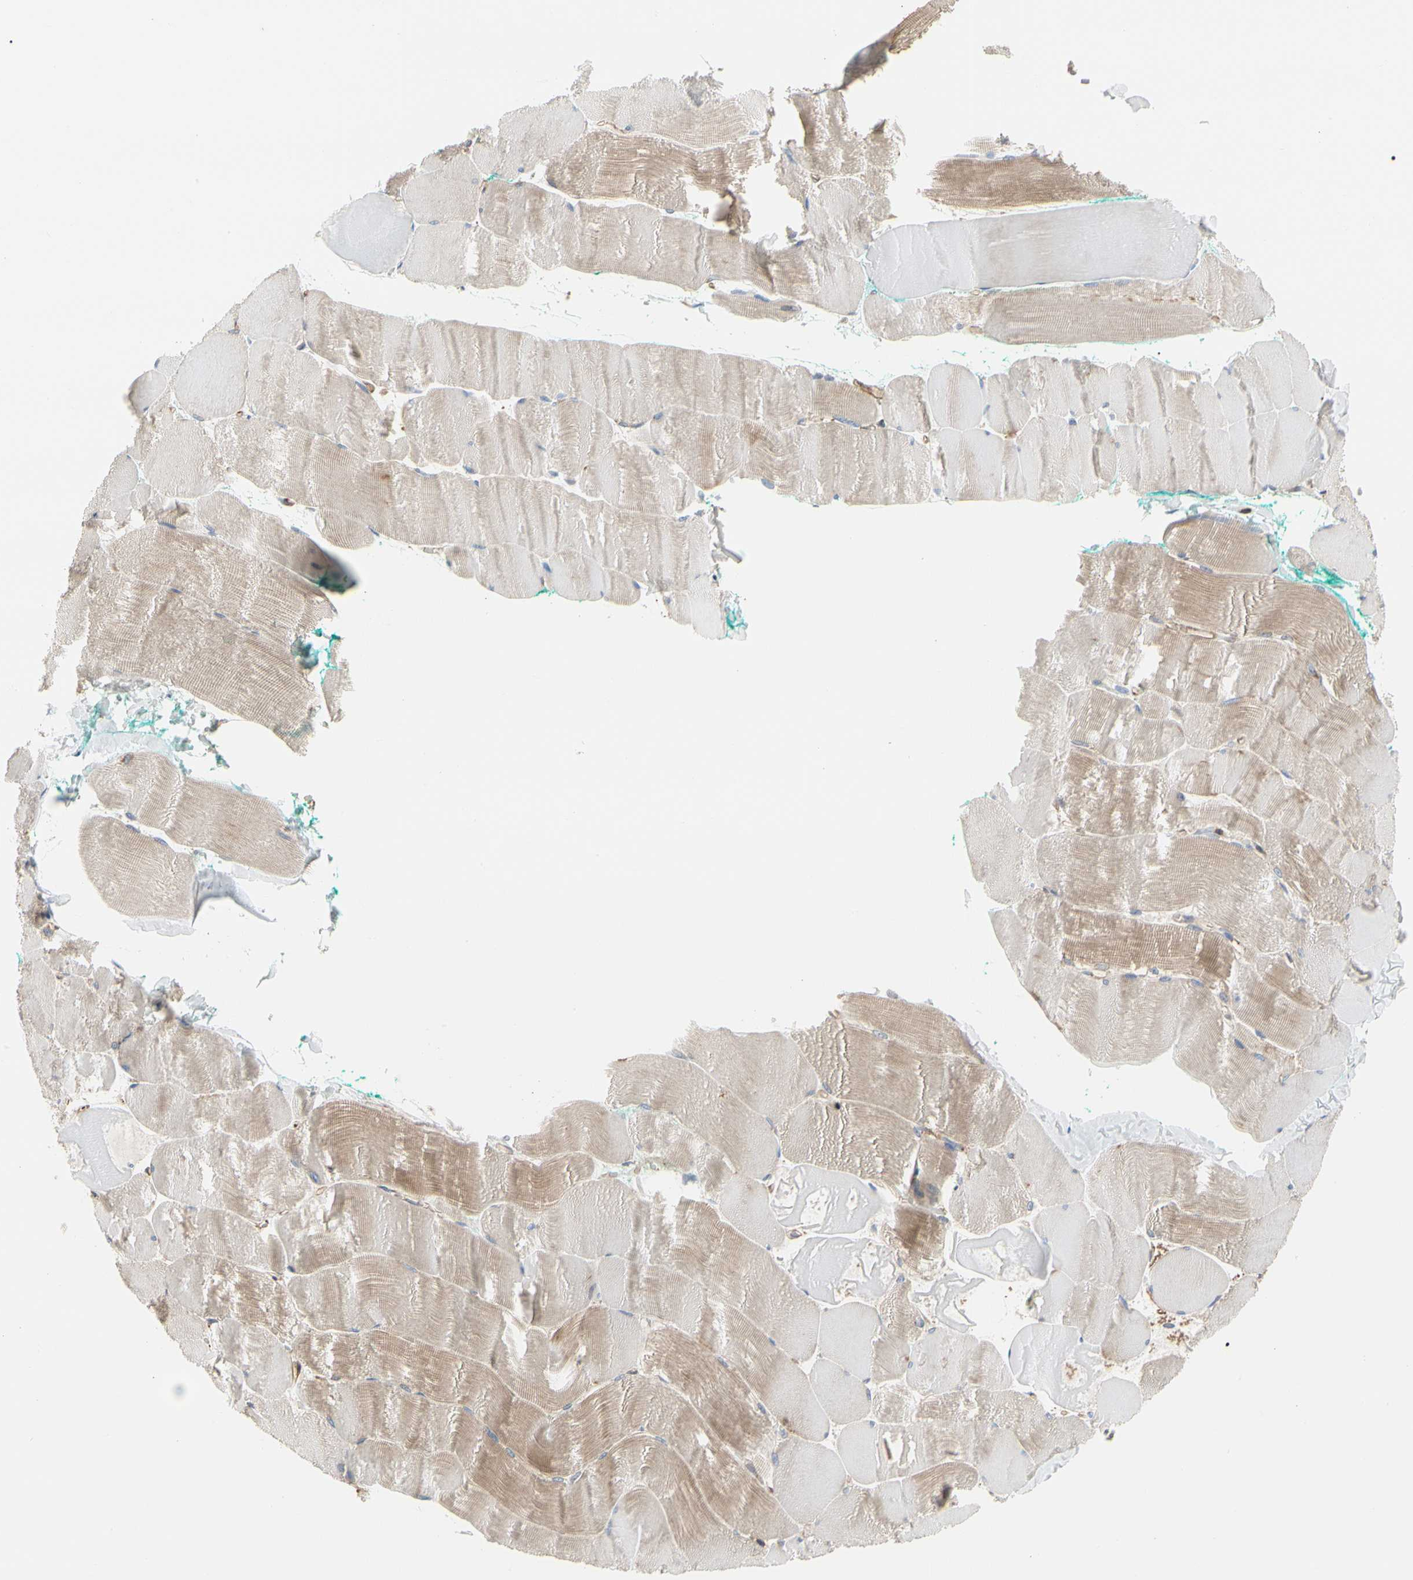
{"staining": {"intensity": "weak", "quantity": "25%-75%", "location": "cytoplasmic/membranous"}, "tissue": "skeletal muscle", "cell_type": "Myocytes", "image_type": "normal", "snomed": [{"axis": "morphology", "description": "Normal tissue, NOS"}, {"axis": "morphology", "description": "Squamous cell carcinoma, NOS"}, {"axis": "topography", "description": "Skeletal muscle"}], "caption": "This image reveals unremarkable skeletal muscle stained with IHC to label a protein in brown. The cytoplasmic/membranous of myocytes show weak positivity for the protein. Nuclei are counter-stained blue.", "gene": "PDZK1", "patient": {"sex": "male", "age": 51}}